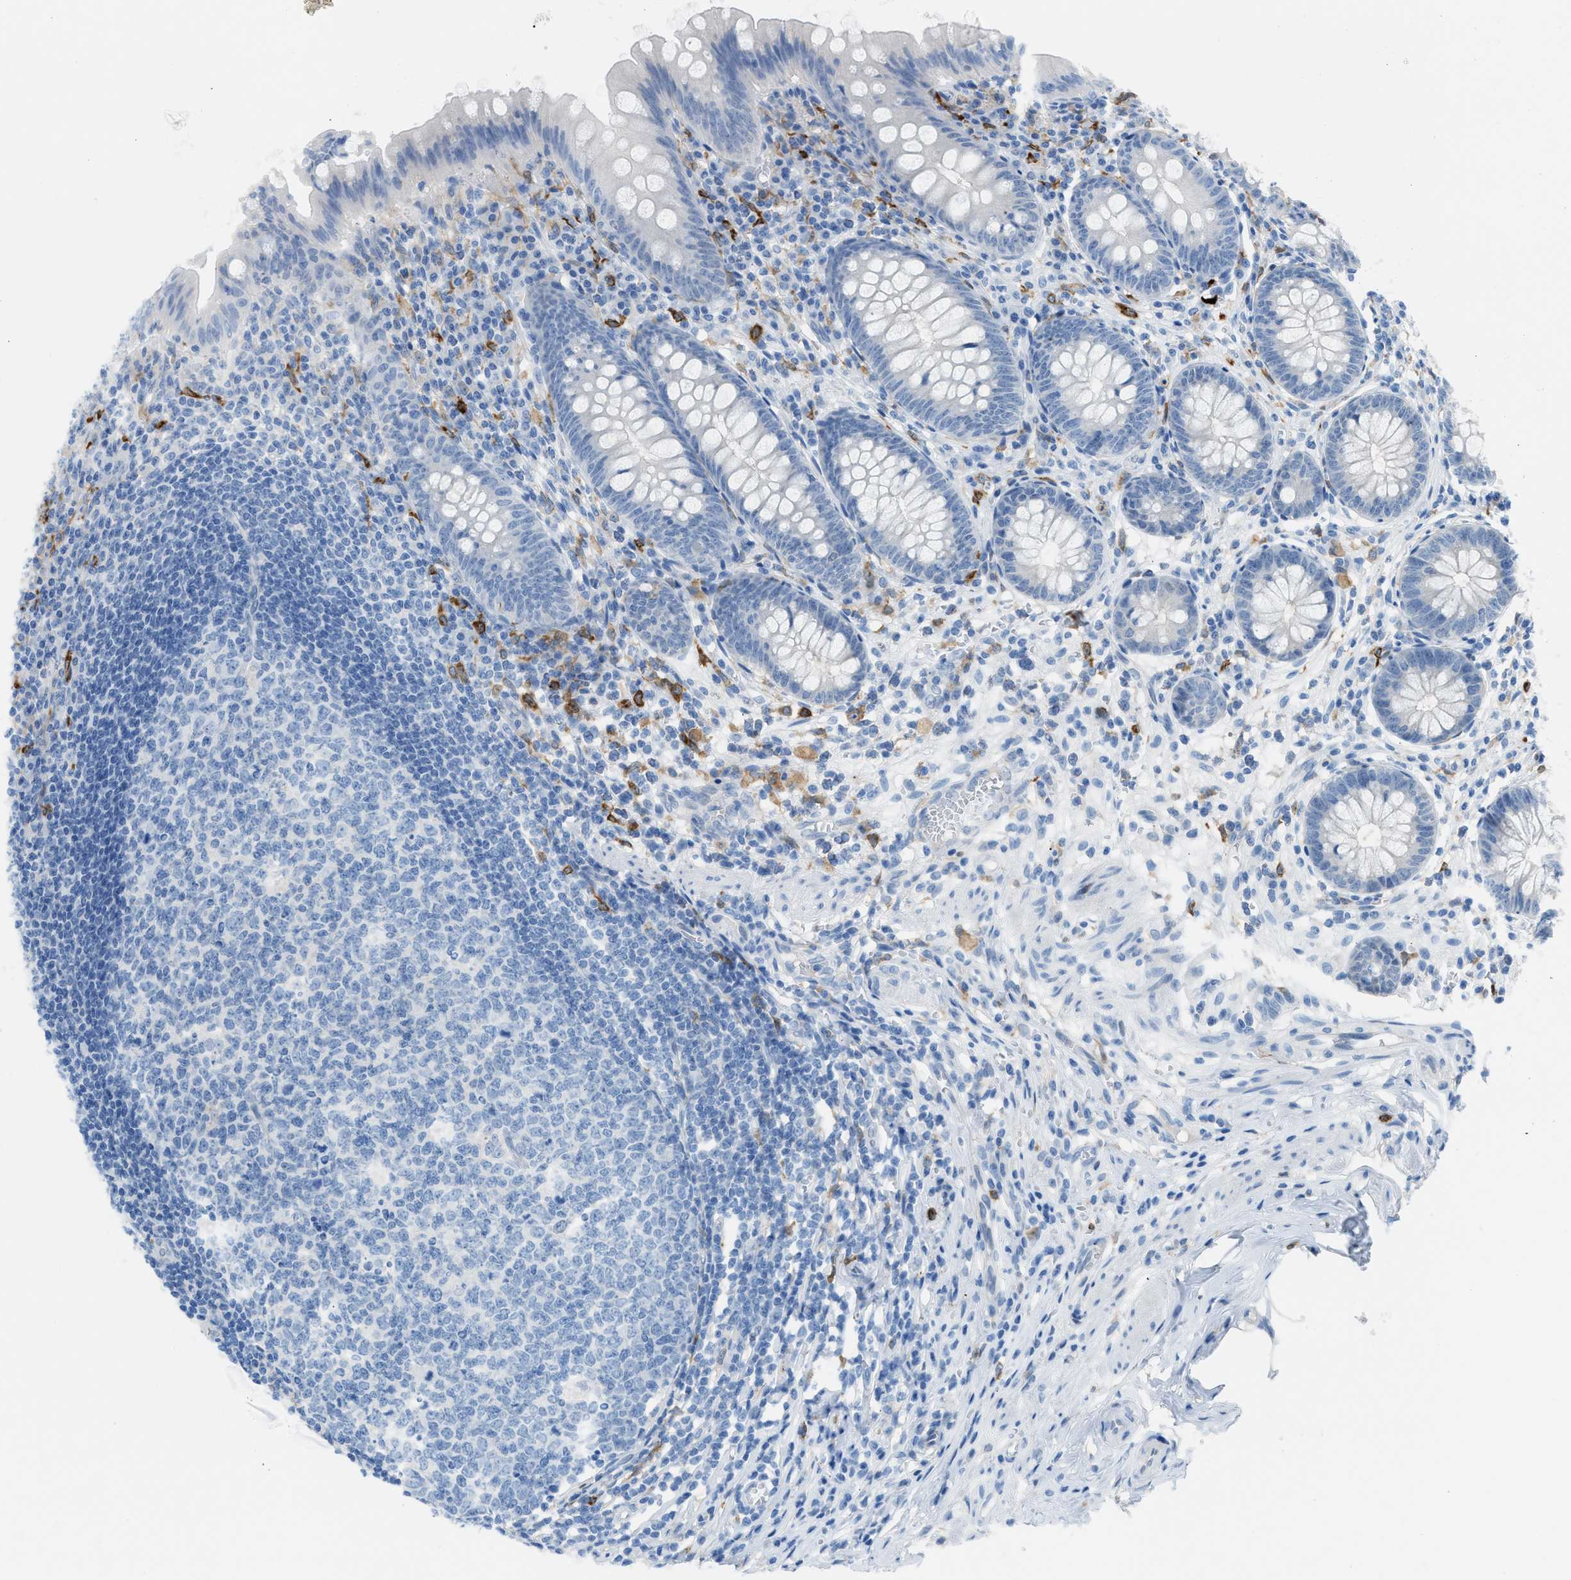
{"staining": {"intensity": "negative", "quantity": "none", "location": "none"}, "tissue": "appendix", "cell_type": "Glandular cells", "image_type": "normal", "snomed": [{"axis": "morphology", "description": "Normal tissue, NOS"}, {"axis": "topography", "description": "Appendix"}], "caption": "This is an immunohistochemistry photomicrograph of benign appendix. There is no positivity in glandular cells.", "gene": "CLEC10A", "patient": {"sex": "male", "age": 56}}